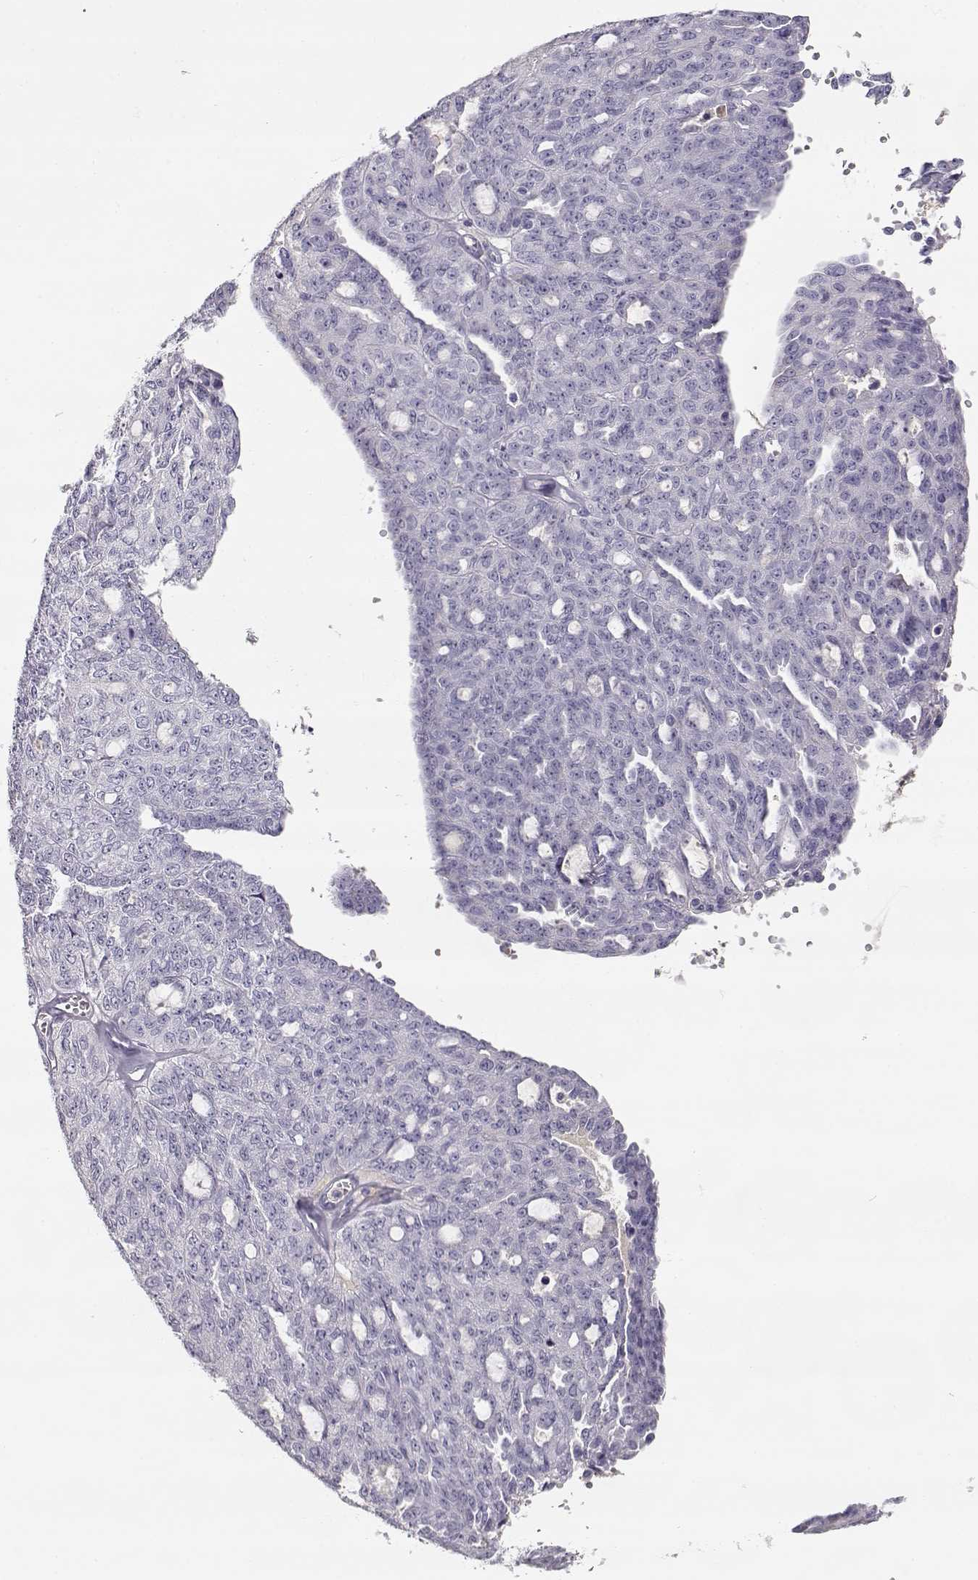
{"staining": {"intensity": "negative", "quantity": "none", "location": "none"}, "tissue": "ovarian cancer", "cell_type": "Tumor cells", "image_type": "cancer", "snomed": [{"axis": "morphology", "description": "Cystadenocarcinoma, serous, NOS"}, {"axis": "topography", "description": "Ovary"}], "caption": "IHC micrograph of neoplastic tissue: ovarian cancer (serous cystadenocarcinoma) stained with DAB displays no significant protein positivity in tumor cells.", "gene": "SLCO6A1", "patient": {"sex": "female", "age": 71}}